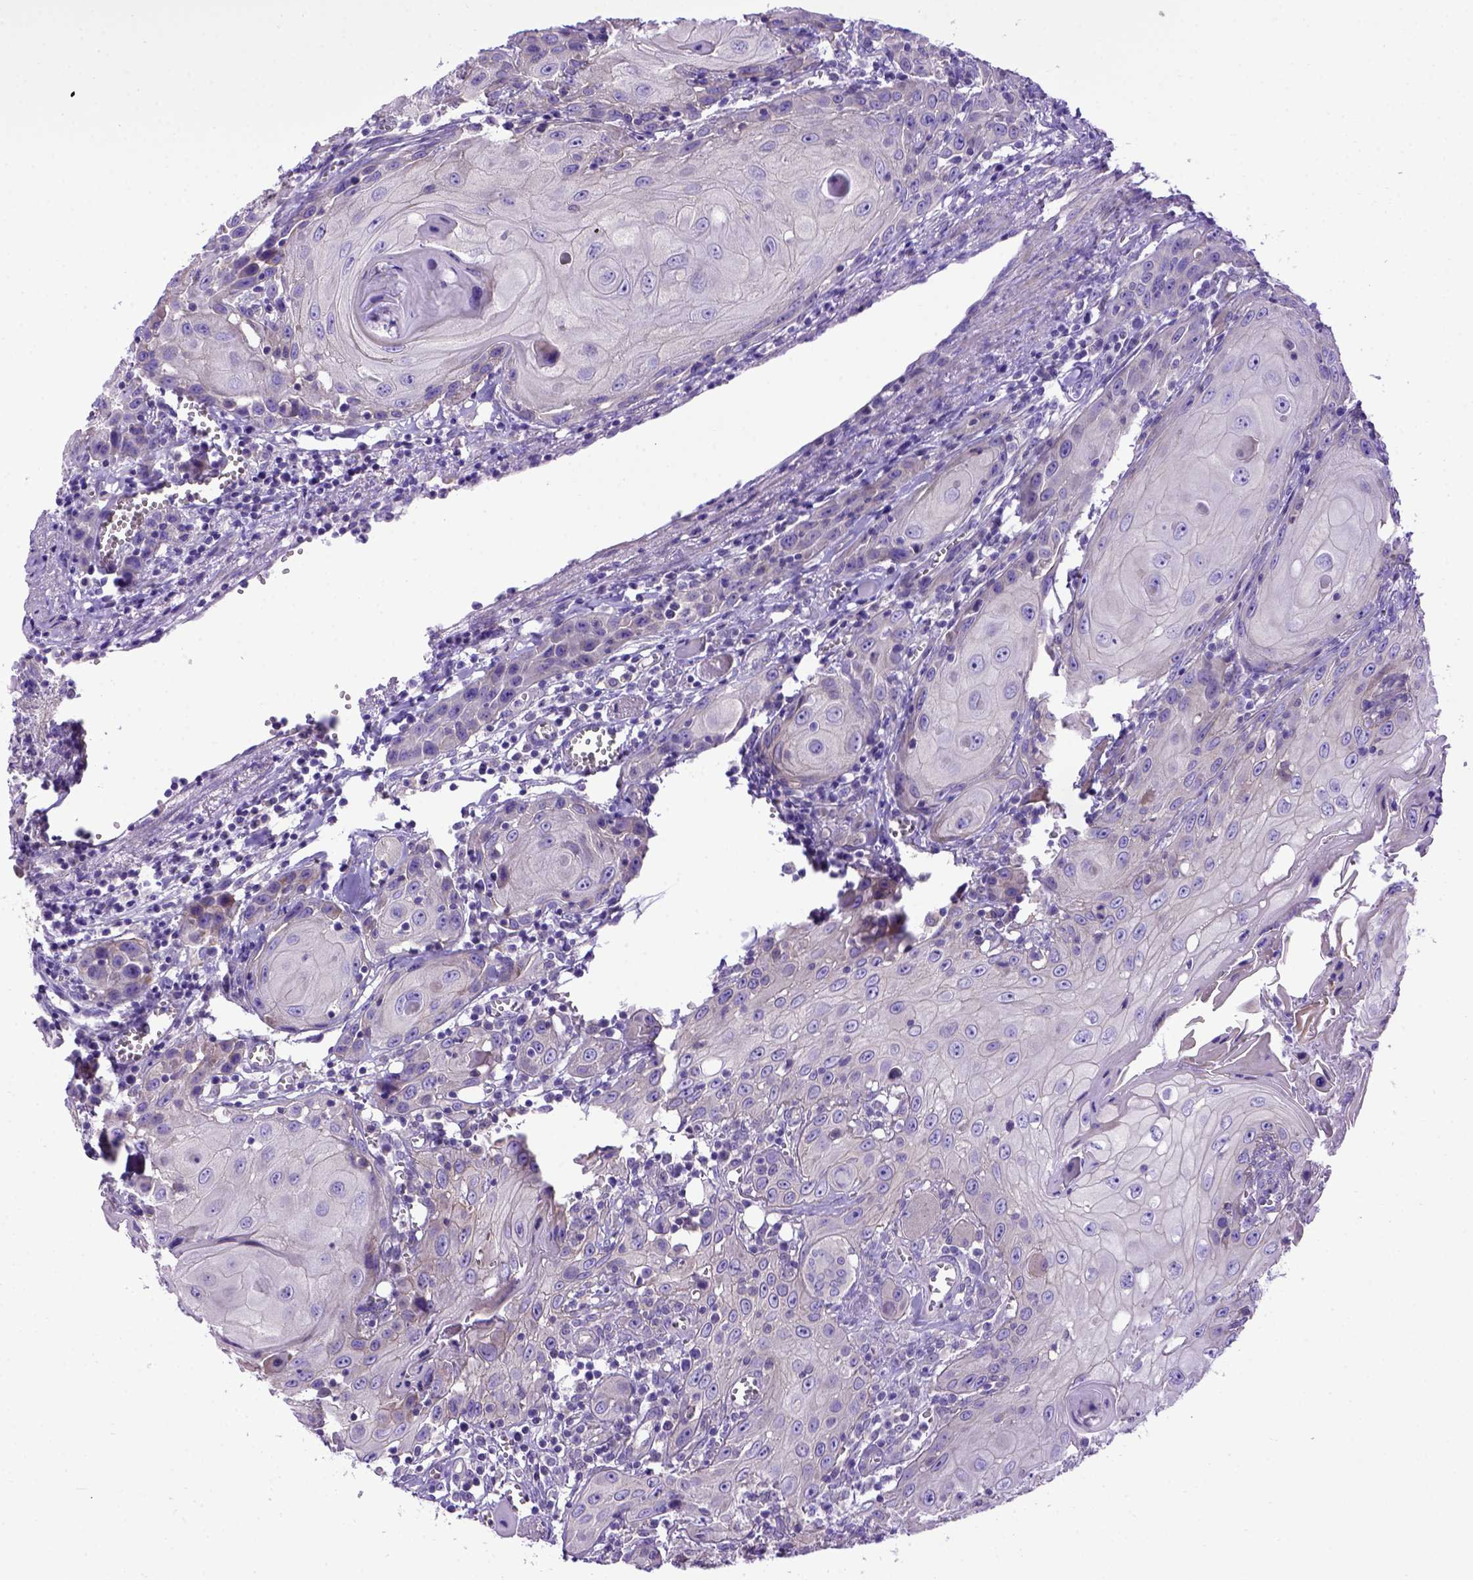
{"staining": {"intensity": "negative", "quantity": "none", "location": "none"}, "tissue": "head and neck cancer", "cell_type": "Tumor cells", "image_type": "cancer", "snomed": [{"axis": "morphology", "description": "Squamous cell carcinoma, NOS"}, {"axis": "topography", "description": "Head-Neck"}], "caption": "Human head and neck squamous cell carcinoma stained for a protein using IHC reveals no staining in tumor cells.", "gene": "ADAM12", "patient": {"sex": "female", "age": 80}}